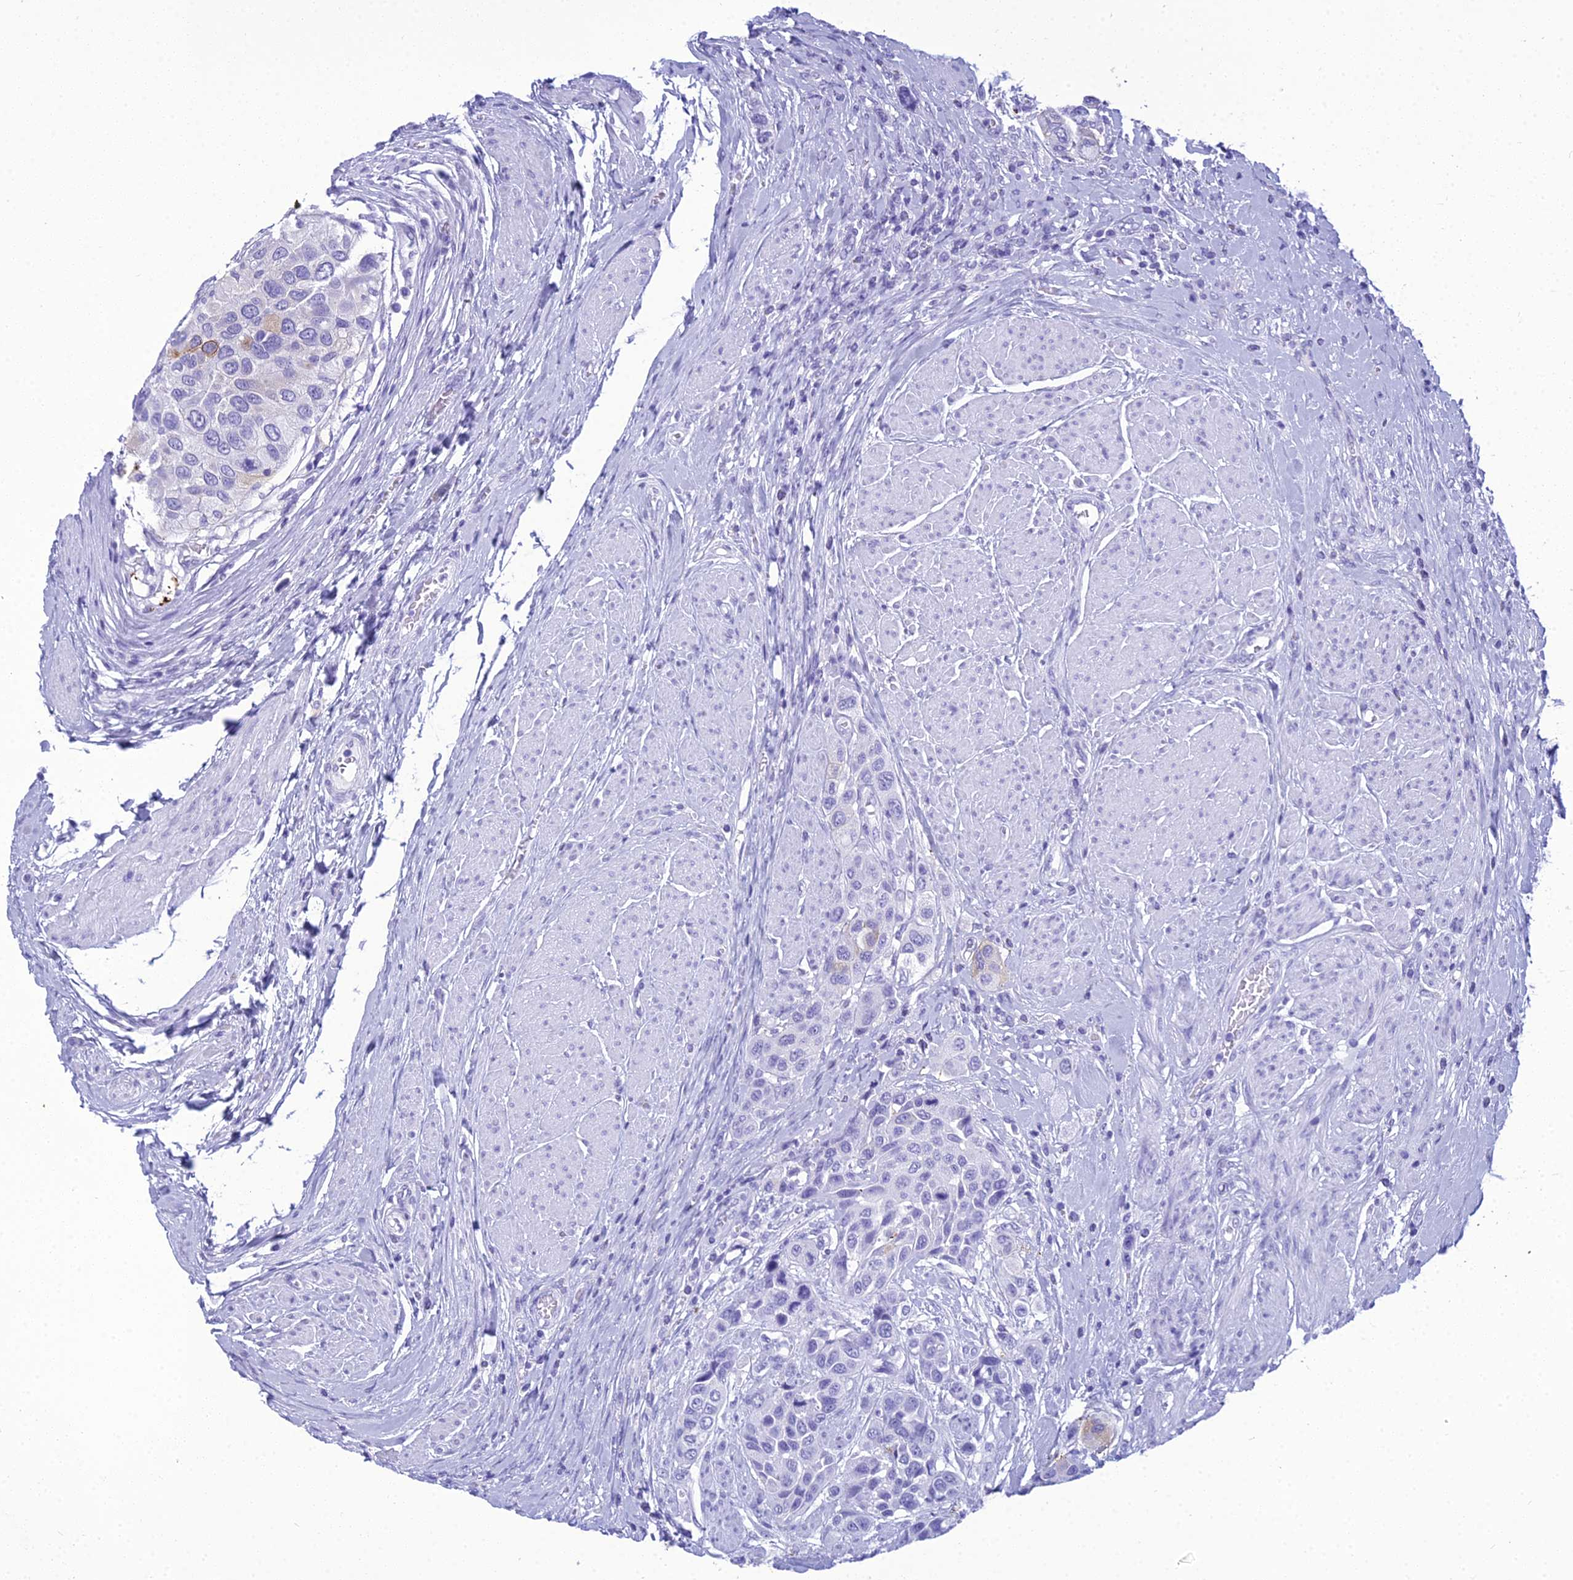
{"staining": {"intensity": "negative", "quantity": "none", "location": "none"}, "tissue": "urothelial cancer", "cell_type": "Tumor cells", "image_type": "cancer", "snomed": [{"axis": "morphology", "description": "Urothelial carcinoma, High grade"}, {"axis": "topography", "description": "Urinary bladder"}], "caption": "Immunohistochemical staining of urothelial carcinoma (high-grade) reveals no significant positivity in tumor cells. (DAB (3,3'-diaminobenzidine) IHC with hematoxylin counter stain).", "gene": "ZNF442", "patient": {"sex": "male", "age": 50}}